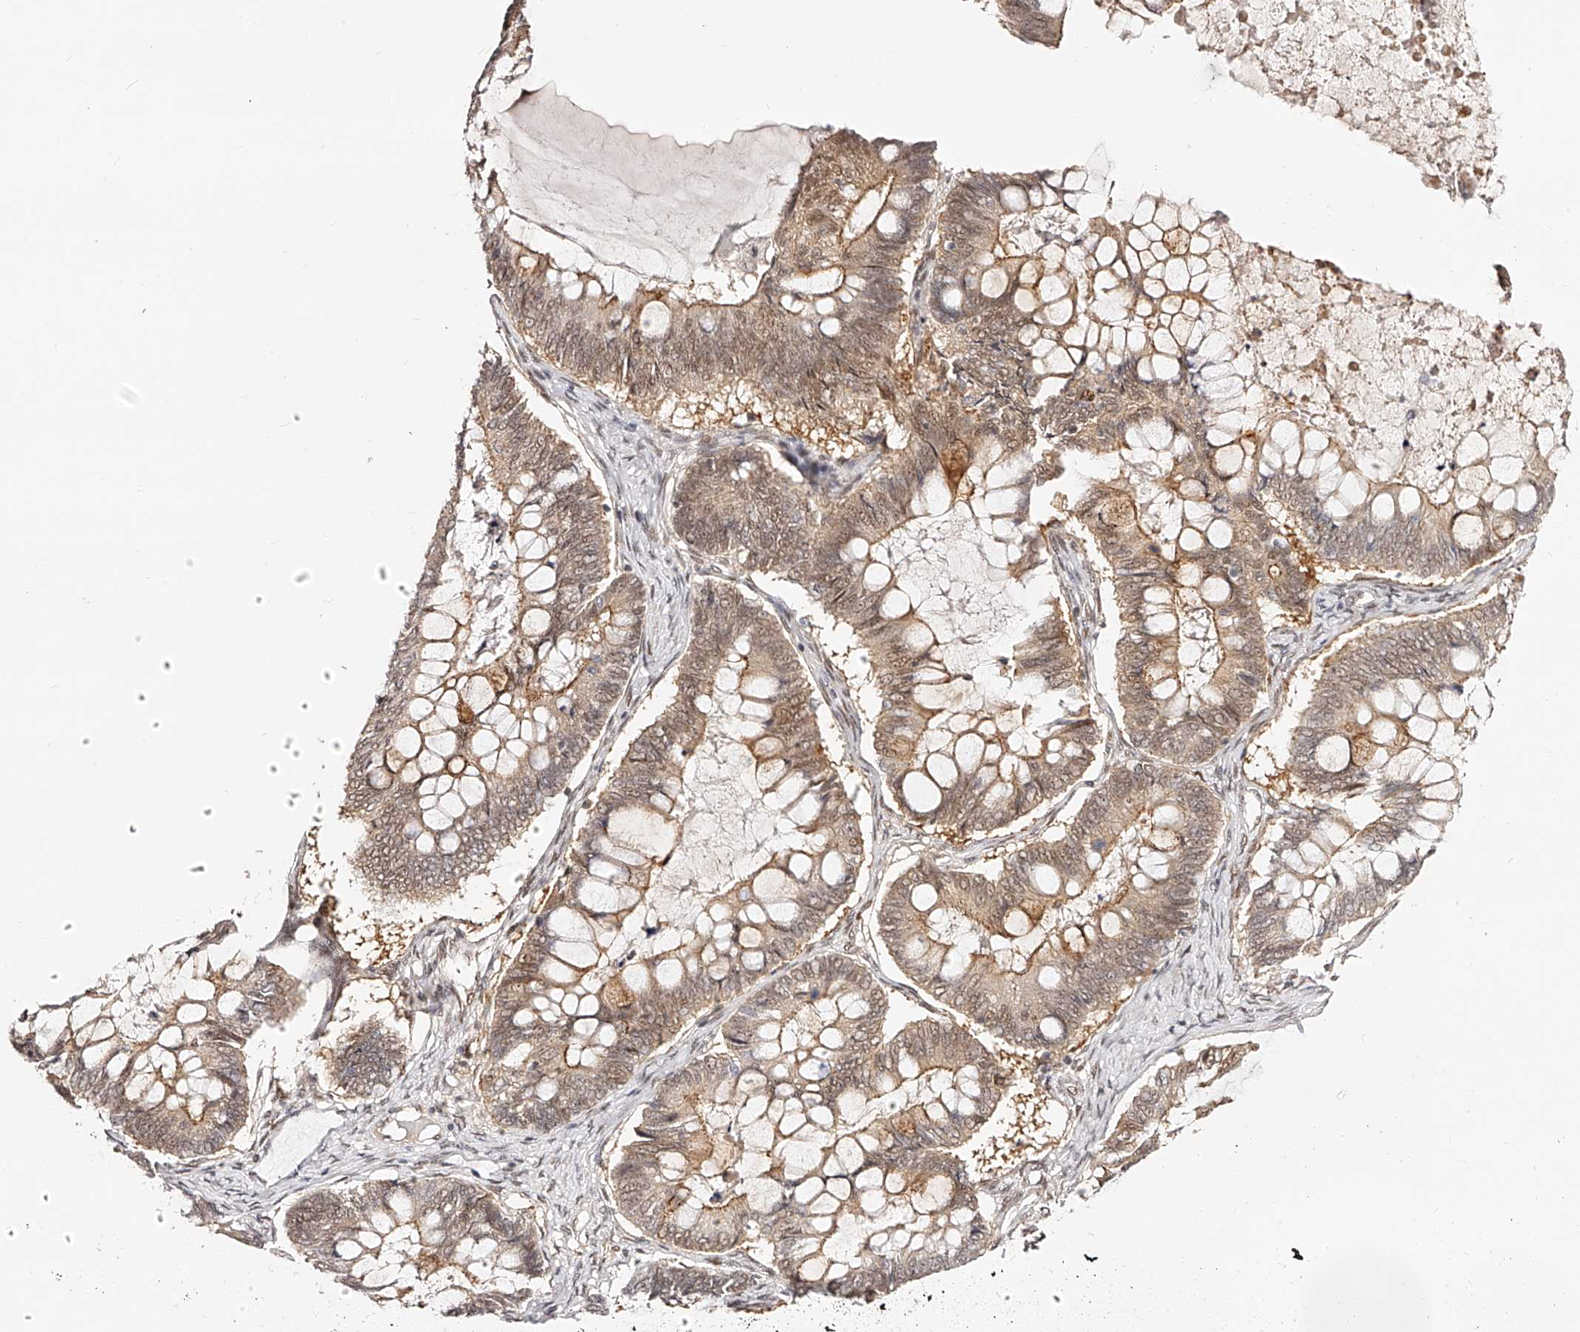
{"staining": {"intensity": "weak", "quantity": ">75%", "location": "cytoplasmic/membranous,nuclear"}, "tissue": "ovarian cancer", "cell_type": "Tumor cells", "image_type": "cancer", "snomed": [{"axis": "morphology", "description": "Cystadenocarcinoma, mucinous, NOS"}, {"axis": "topography", "description": "Ovary"}], "caption": "Approximately >75% of tumor cells in mucinous cystadenocarcinoma (ovarian) demonstrate weak cytoplasmic/membranous and nuclear protein expression as visualized by brown immunohistochemical staining.", "gene": "USF3", "patient": {"sex": "female", "age": 61}}